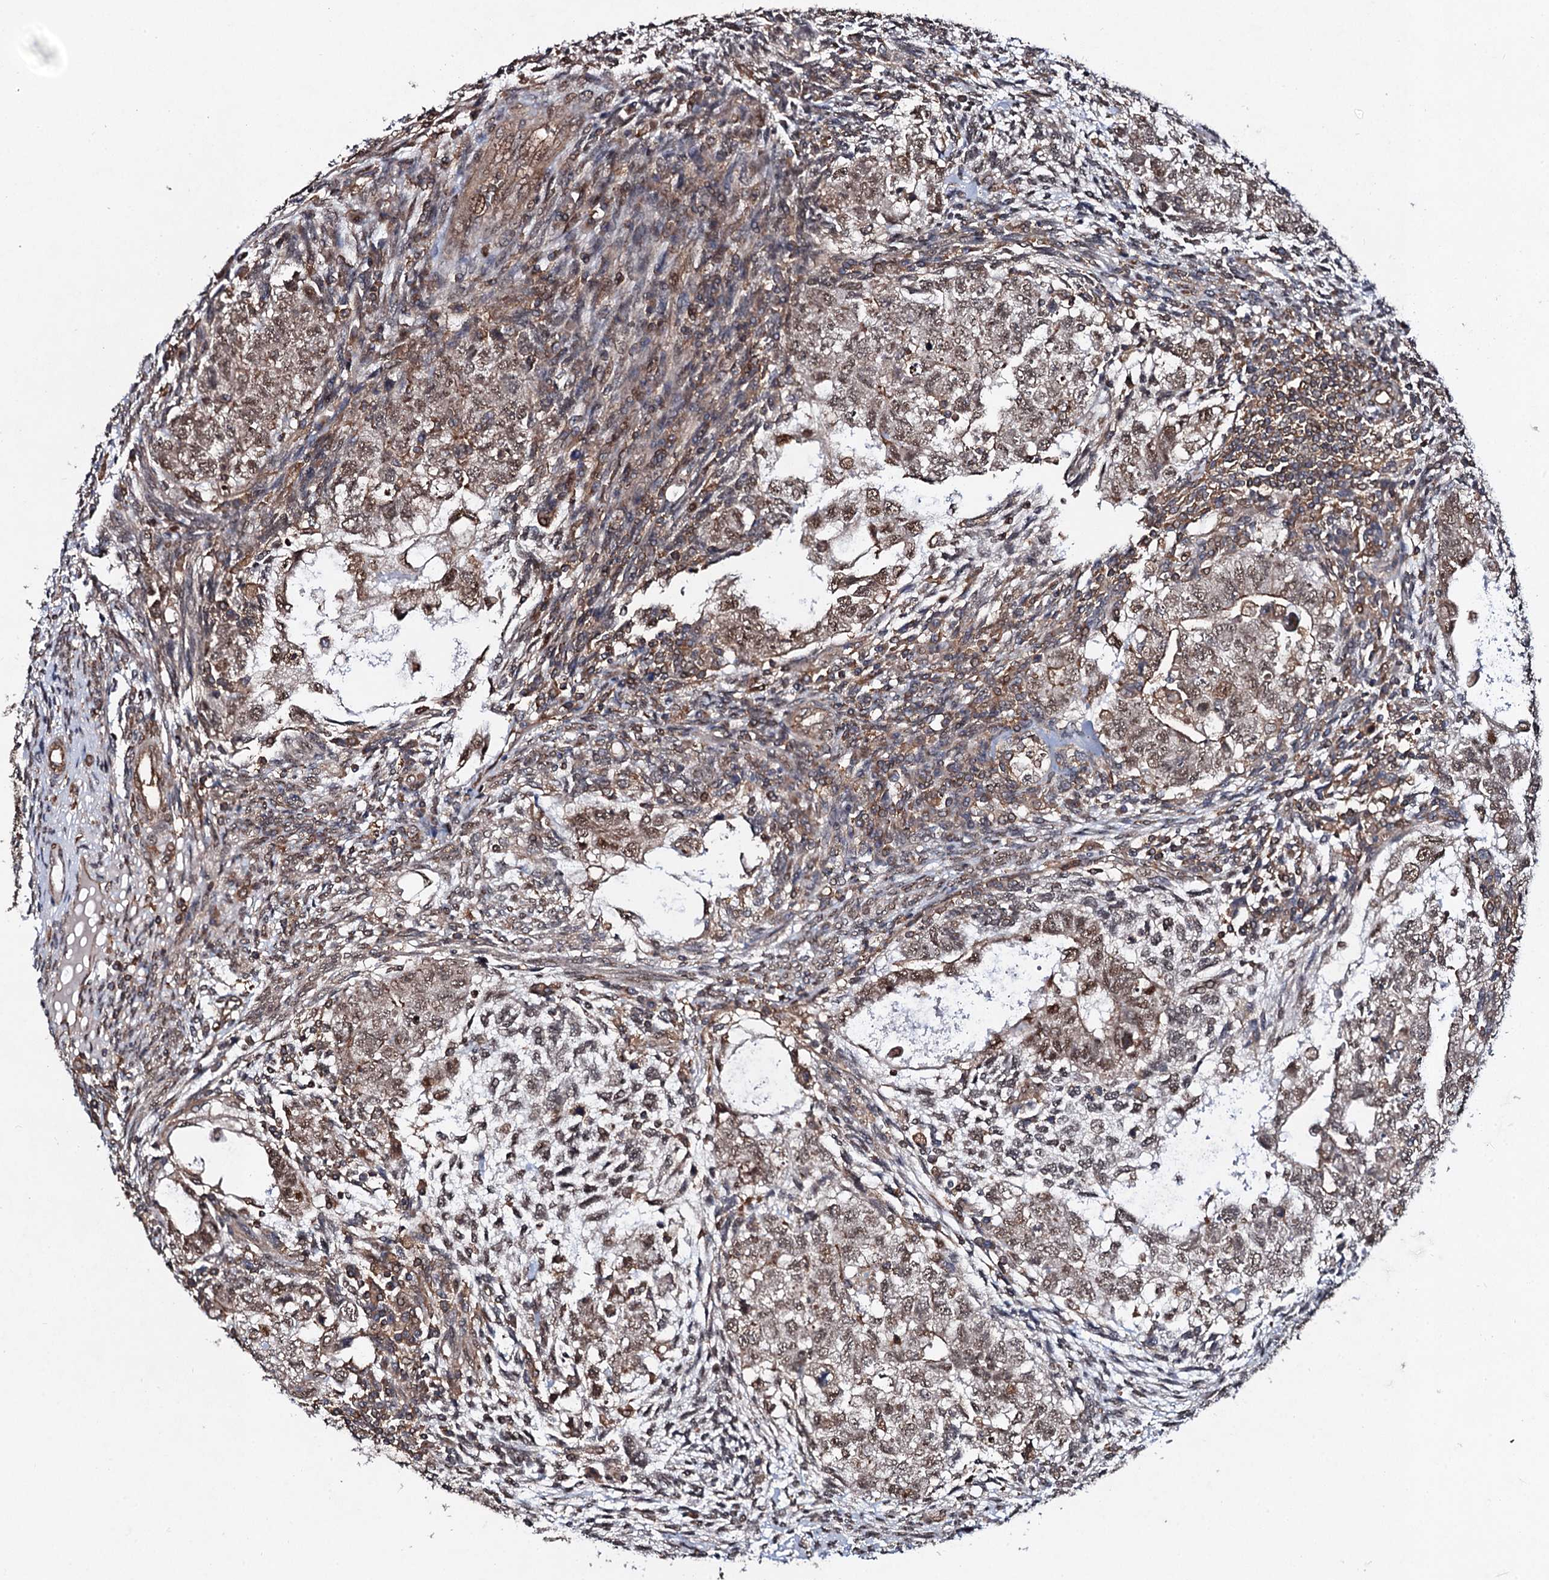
{"staining": {"intensity": "moderate", "quantity": ">75%", "location": "cytoplasmic/membranous,nuclear"}, "tissue": "testis cancer", "cell_type": "Tumor cells", "image_type": "cancer", "snomed": [{"axis": "morphology", "description": "Carcinoma, Embryonal, NOS"}, {"axis": "topography", "description": "Testis"}], "caption": "High-power microscopy captured an IHC image of testis cancer (embryonal carcinoma), revealing moderate cytoplasmic/membranous and nuclear staining in approximately >75% of tumor cells.", "gene": "COG6", "patient": {"sex": "male", "age": 37}}